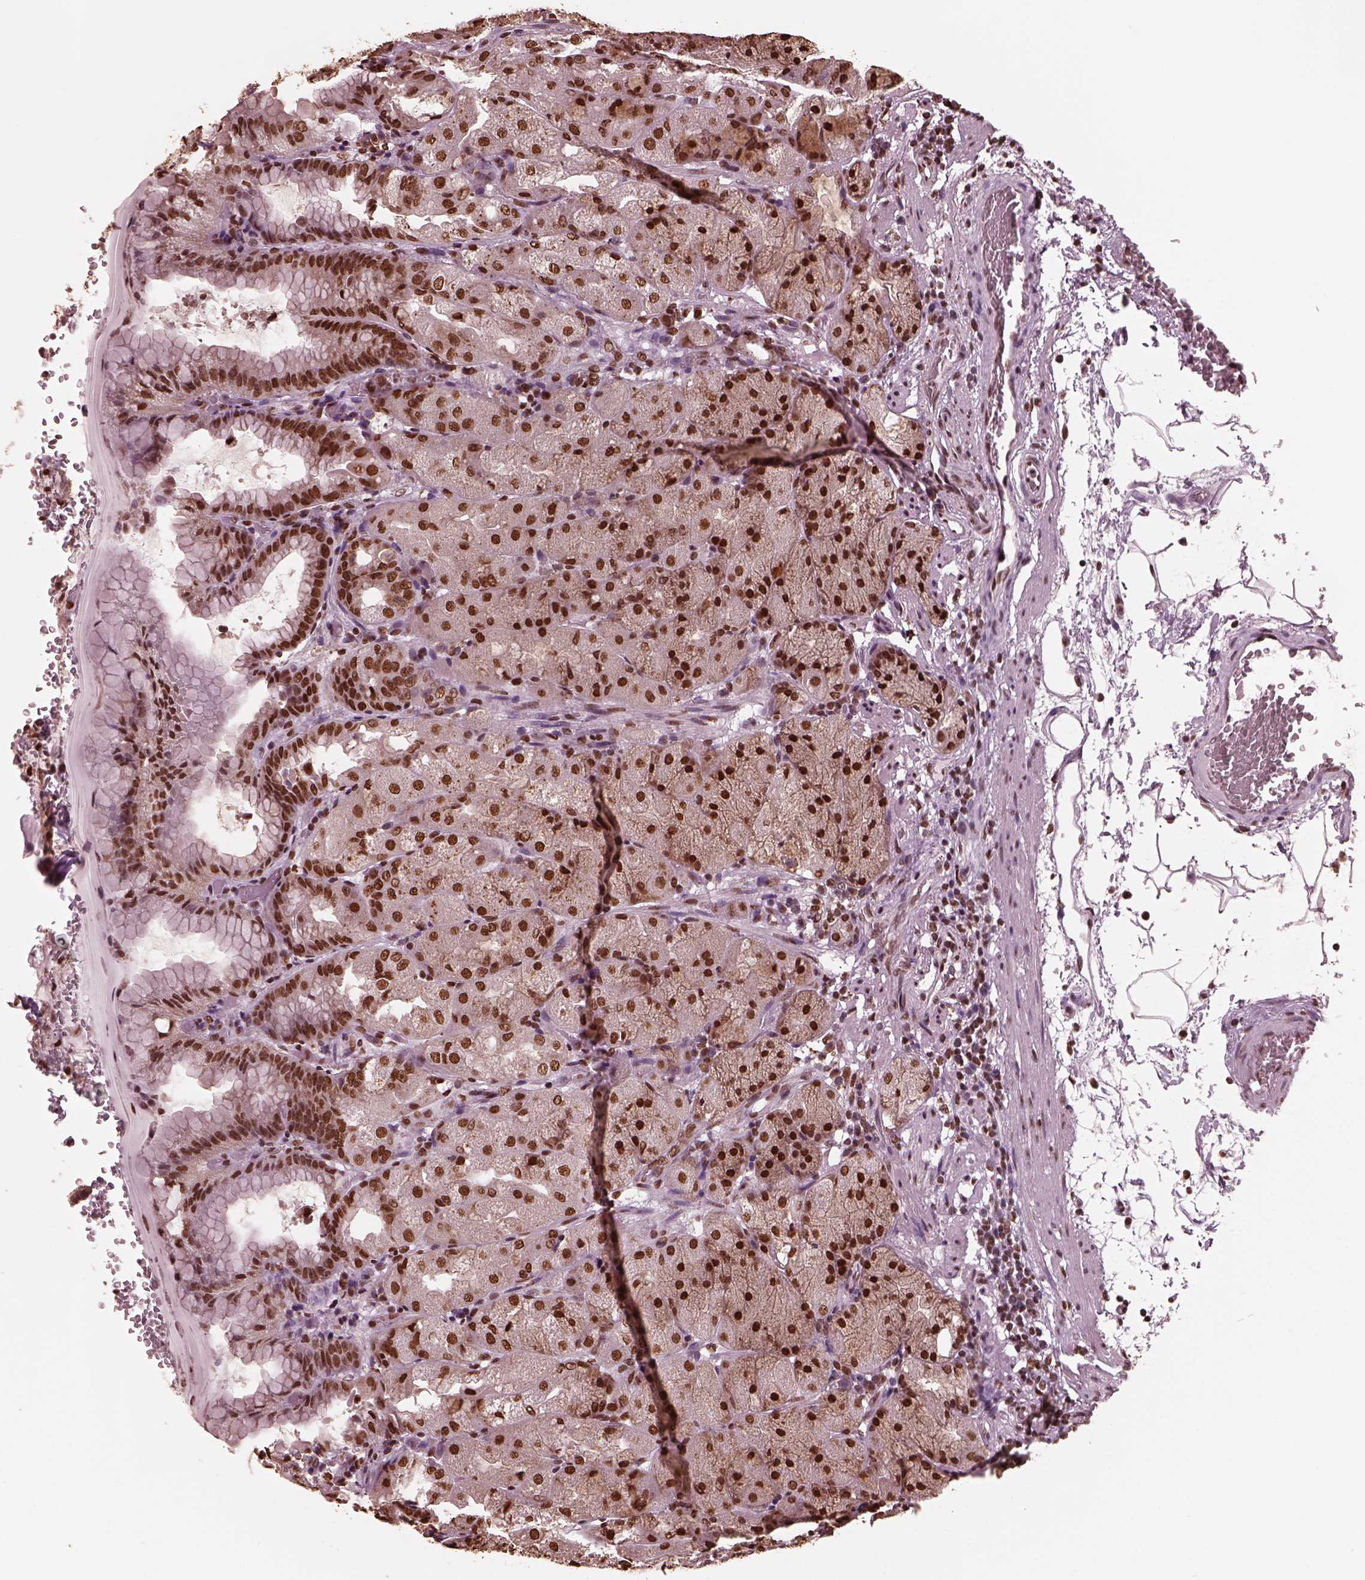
{"staining": {"intensity": "strong", "quantity": ">75%", "location": "nuclear"}, "tissue": "stomach", "cell_type": "Glandular cells", "image_type": "normal", "snomed": [{"axis": "morphology", "description": "Normal tissue, NOS"}, {"axis": "topography", "description": "Stomach, upper"}, {"axis": "topography", "description": "Stomach"}, {"axis": "topography", "description": "Stomach, lower"}], "caption": "IHC staining of unremarkable stomach, which shows high levels of strong nuclear positivity in approximately >75% of glandular cells indicating strong nuclear protein staining. The staining was performed using DAB (brown) for protein detection and nuclei were counterstained in hematoxylin (blue).", "gene": "NSD1", "patient": {"sex": "male", "age": 62}}